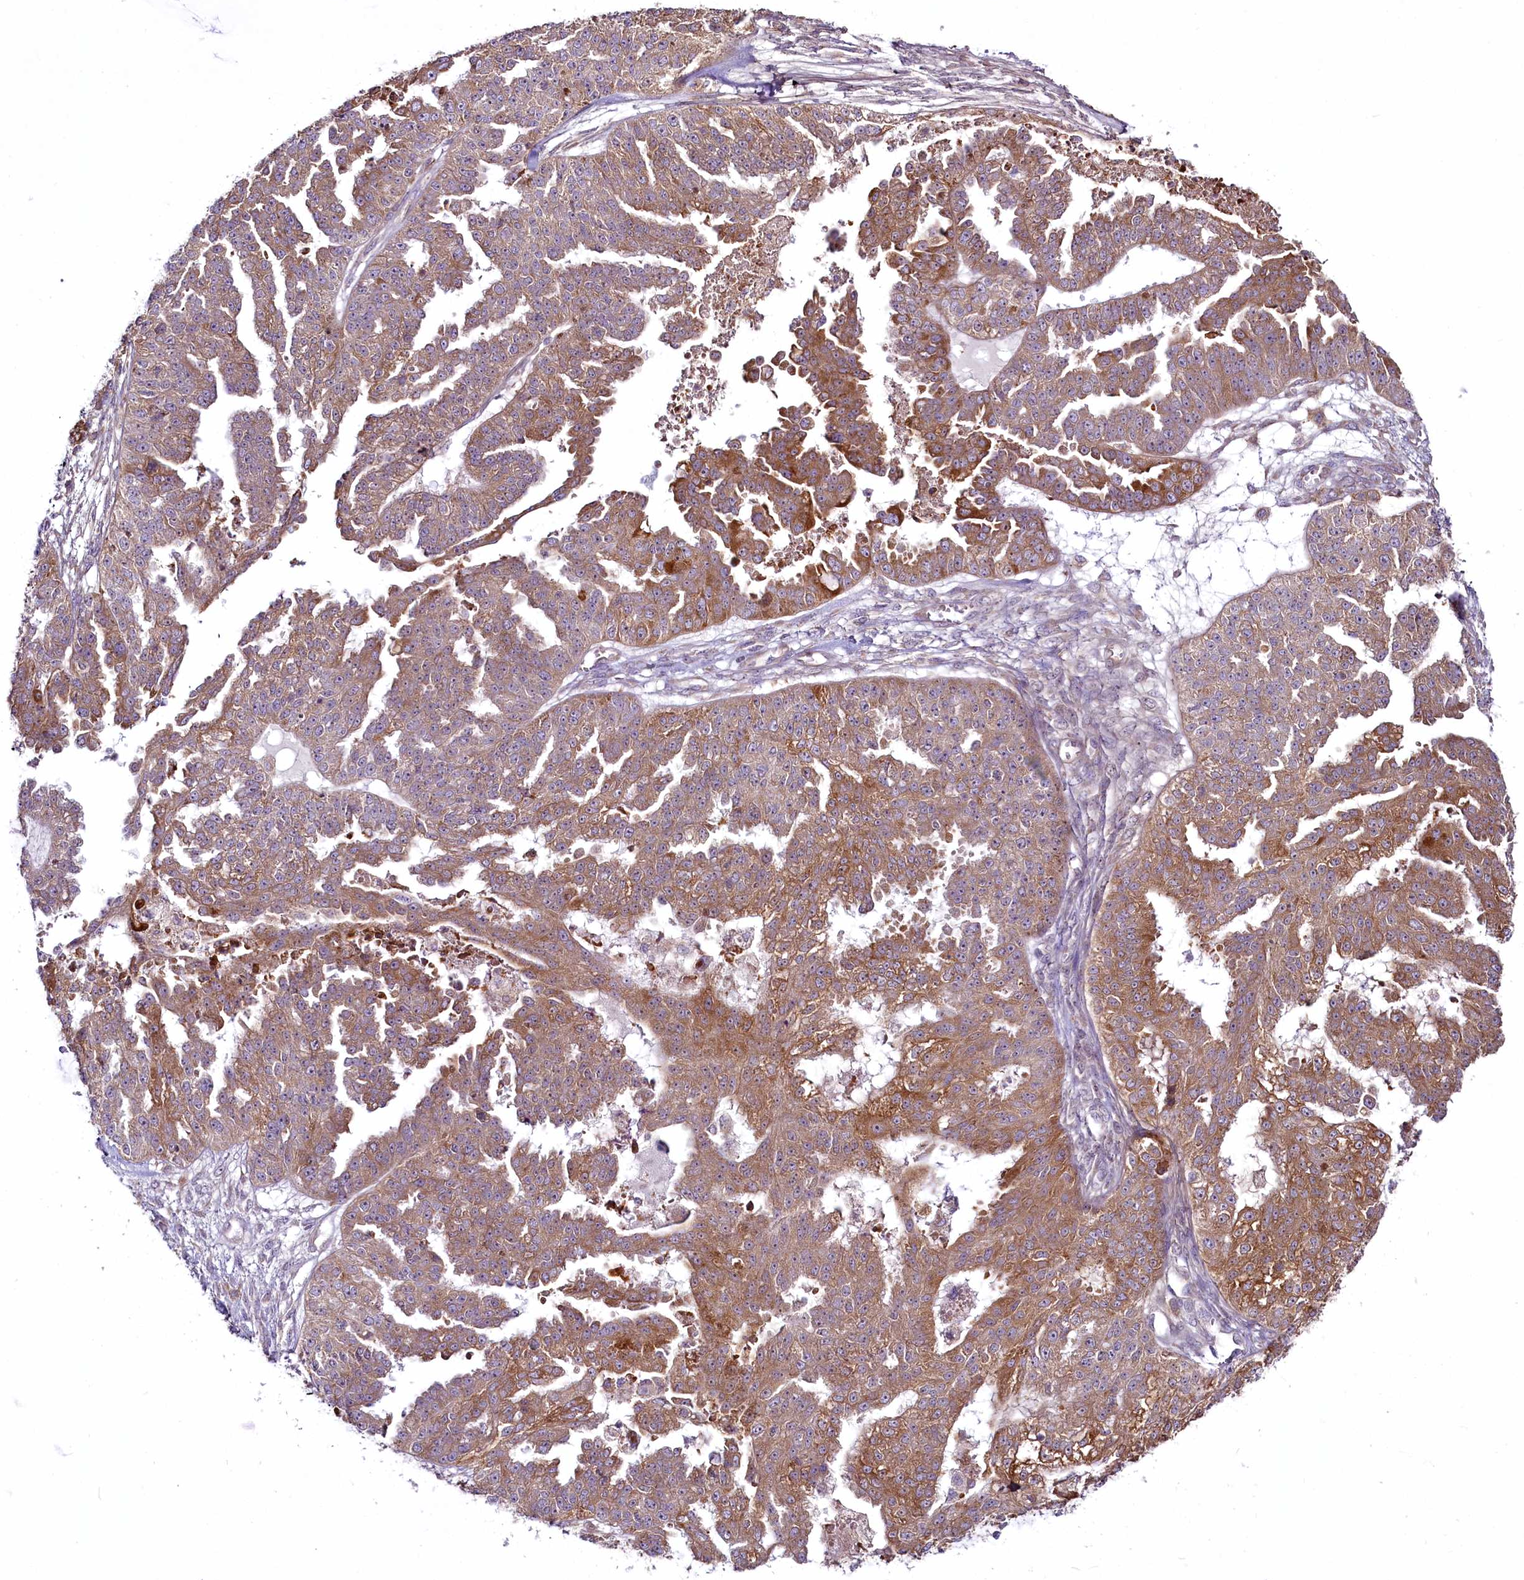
{"staining": {"intensity": "moderate", "quantity": ">75%", "location": "cytoplasmic/membranous"}, "tissue": "ovarian cancer", "cell_type": "Tumor cells", "image_type": "cancer", "snomed": [{"axis": "morphology", "description": "Cystadenocarcinoma, serous, NOS"}, {"axis": "topography", "description": "Ovary"}], "caption": "Immunohistochemical staining of ovarian serous cystadenocarcinoma exhibits medium levels of moderate cytoplasmic/membranous positivity in approximately >75% of tumor cells.", "gene": "RSBN1", "patient": {"sex": "female", "age": 58}}